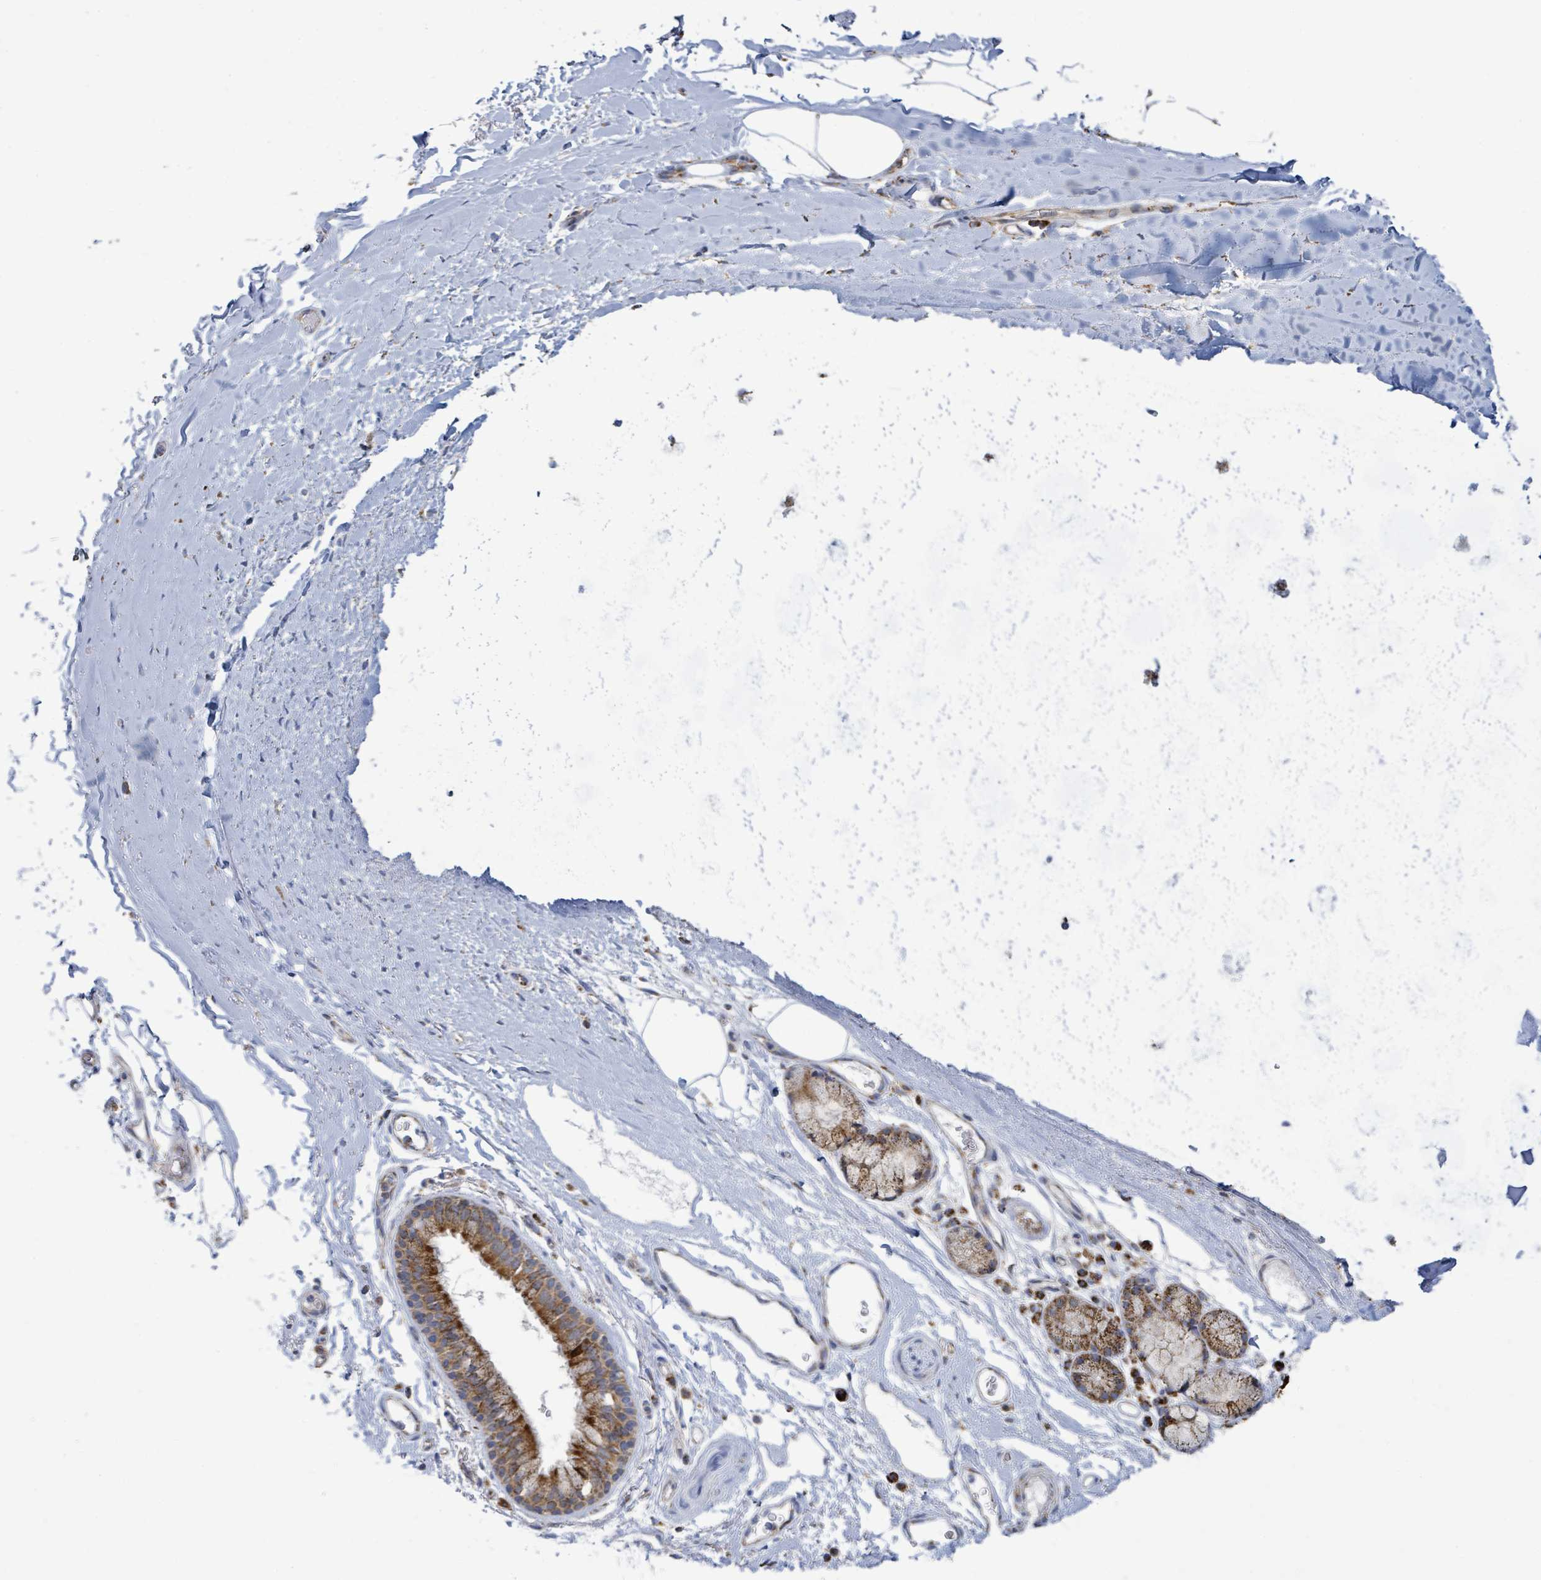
{"staining": {"intensity": "negative", "quantity": "none", "location": "none"}, "tissue": "adipose tissue", "cell_type": "Adipocytes", "image_type": "normal", "snomed": [{"axis": "morphology", "description": "Normal tissue, NOS"}, {"axis": "topography", "description": "Cartilage tissue"}, {"axis": "topography", "description": "Bronchus"}], "caption": "This is a photomicrograph of immunohistochemistry (IHC) staining of benign adipose tissue, which shows no staining in adipocytes.", "gene": "SUCLG2", "patient": {"sex": "female", "age": 72}}